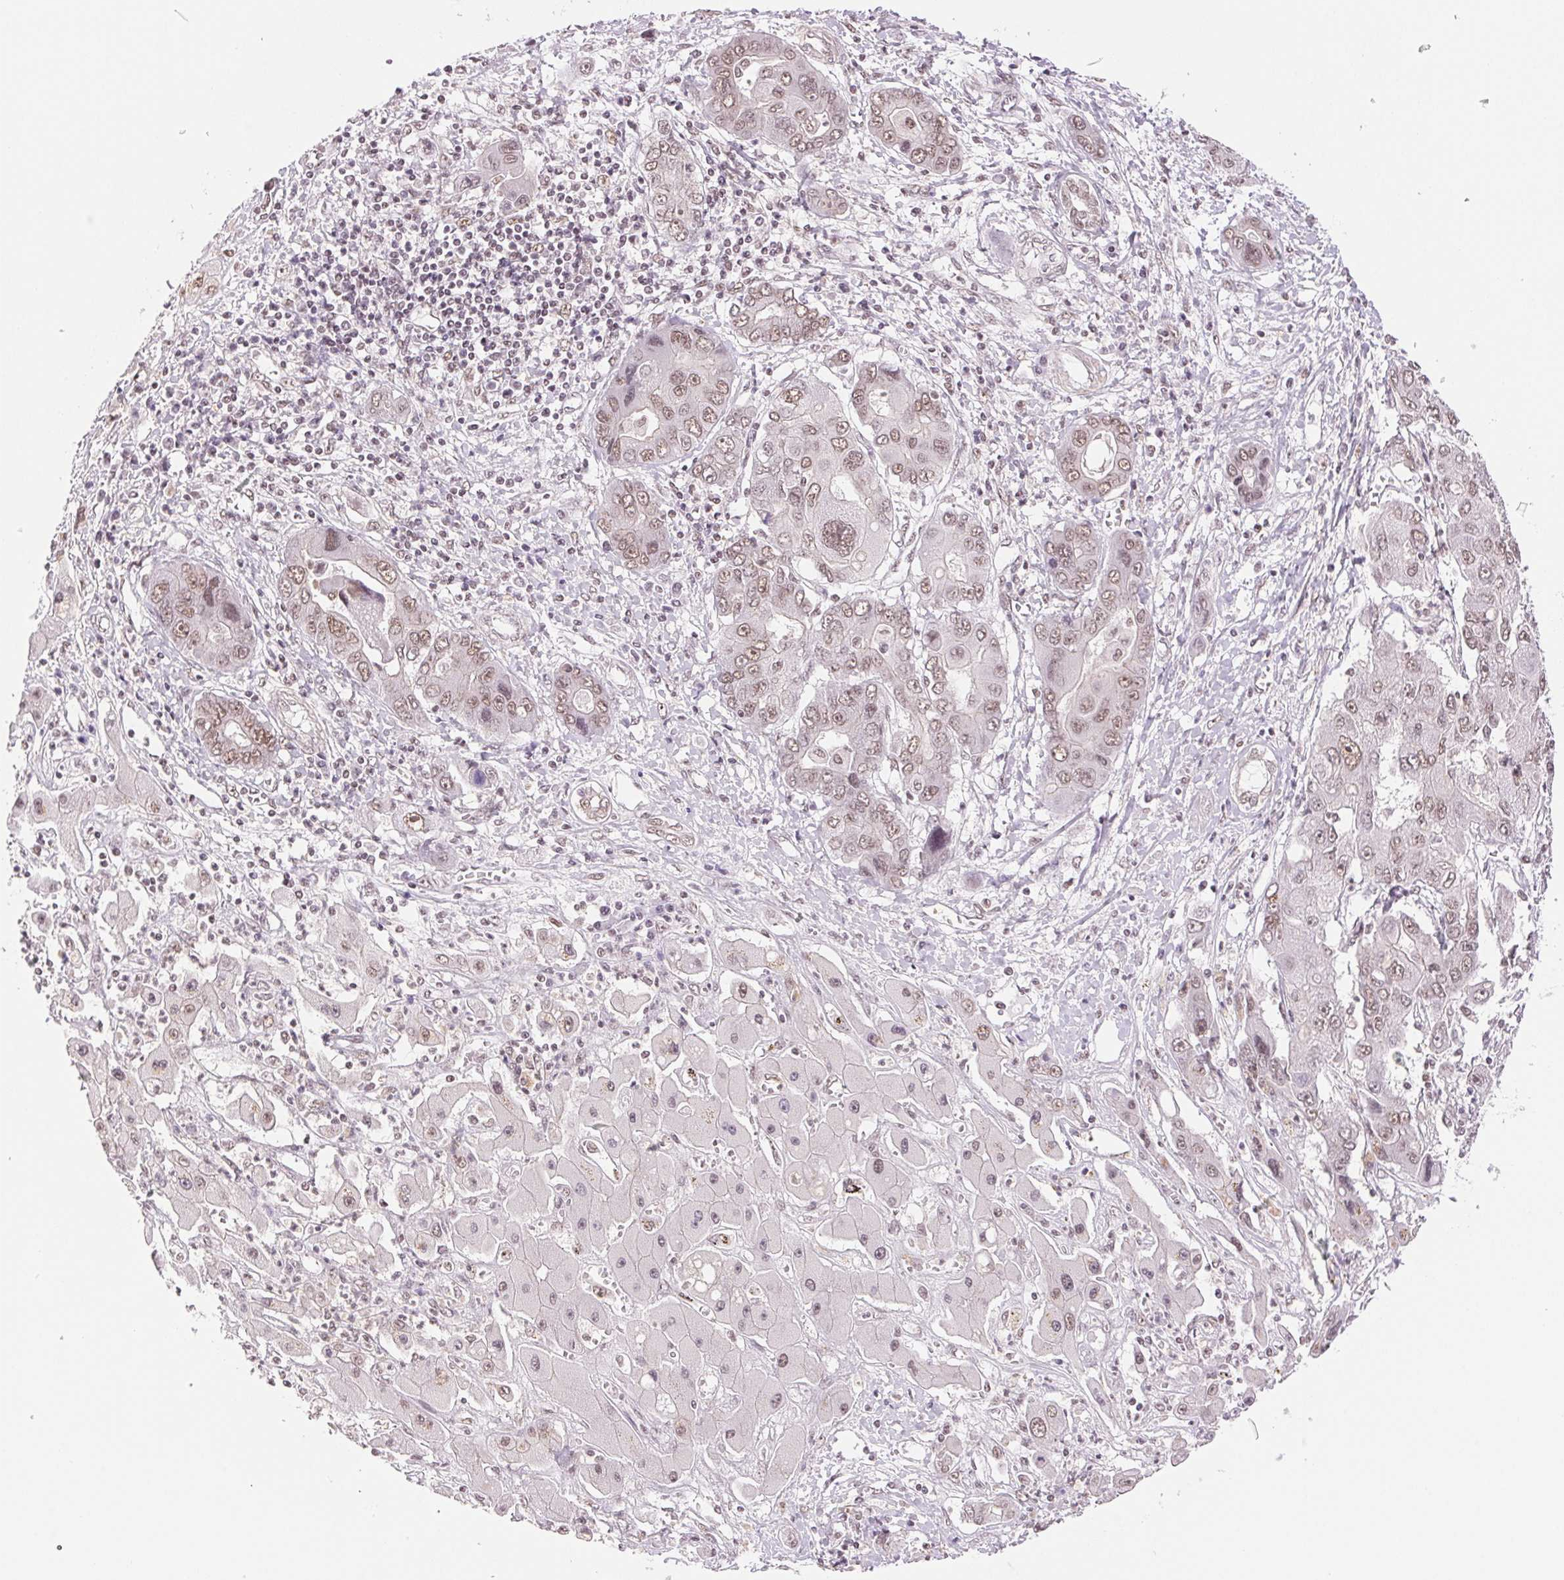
{"staining": {"intensity": "moderate", "quantity": ">75%", "location": "nuclear"}, "tissue": "liver cancer", "cell_type": "Tumor cells", "image_type": "cancer", "snomed": [{"axis": "morphology", "description": "Cholangiocarcinoma"}, {"axis": "topography", "description": "Liver"}], "caption": "High-magnification brightfield microscopy of liver cholangiocarcinoma stained with DAB (3,3'-diaminobenzidine) (brown) and counterstained with hematoxylin (blue). tumor cells exhibit moderate nuclear expression is seen in about>75% of cells. (IHC, brightfield microscopy, high magnification).", "gene": "RPRD1B", "patient": {"sex": "male", "age": 67}}